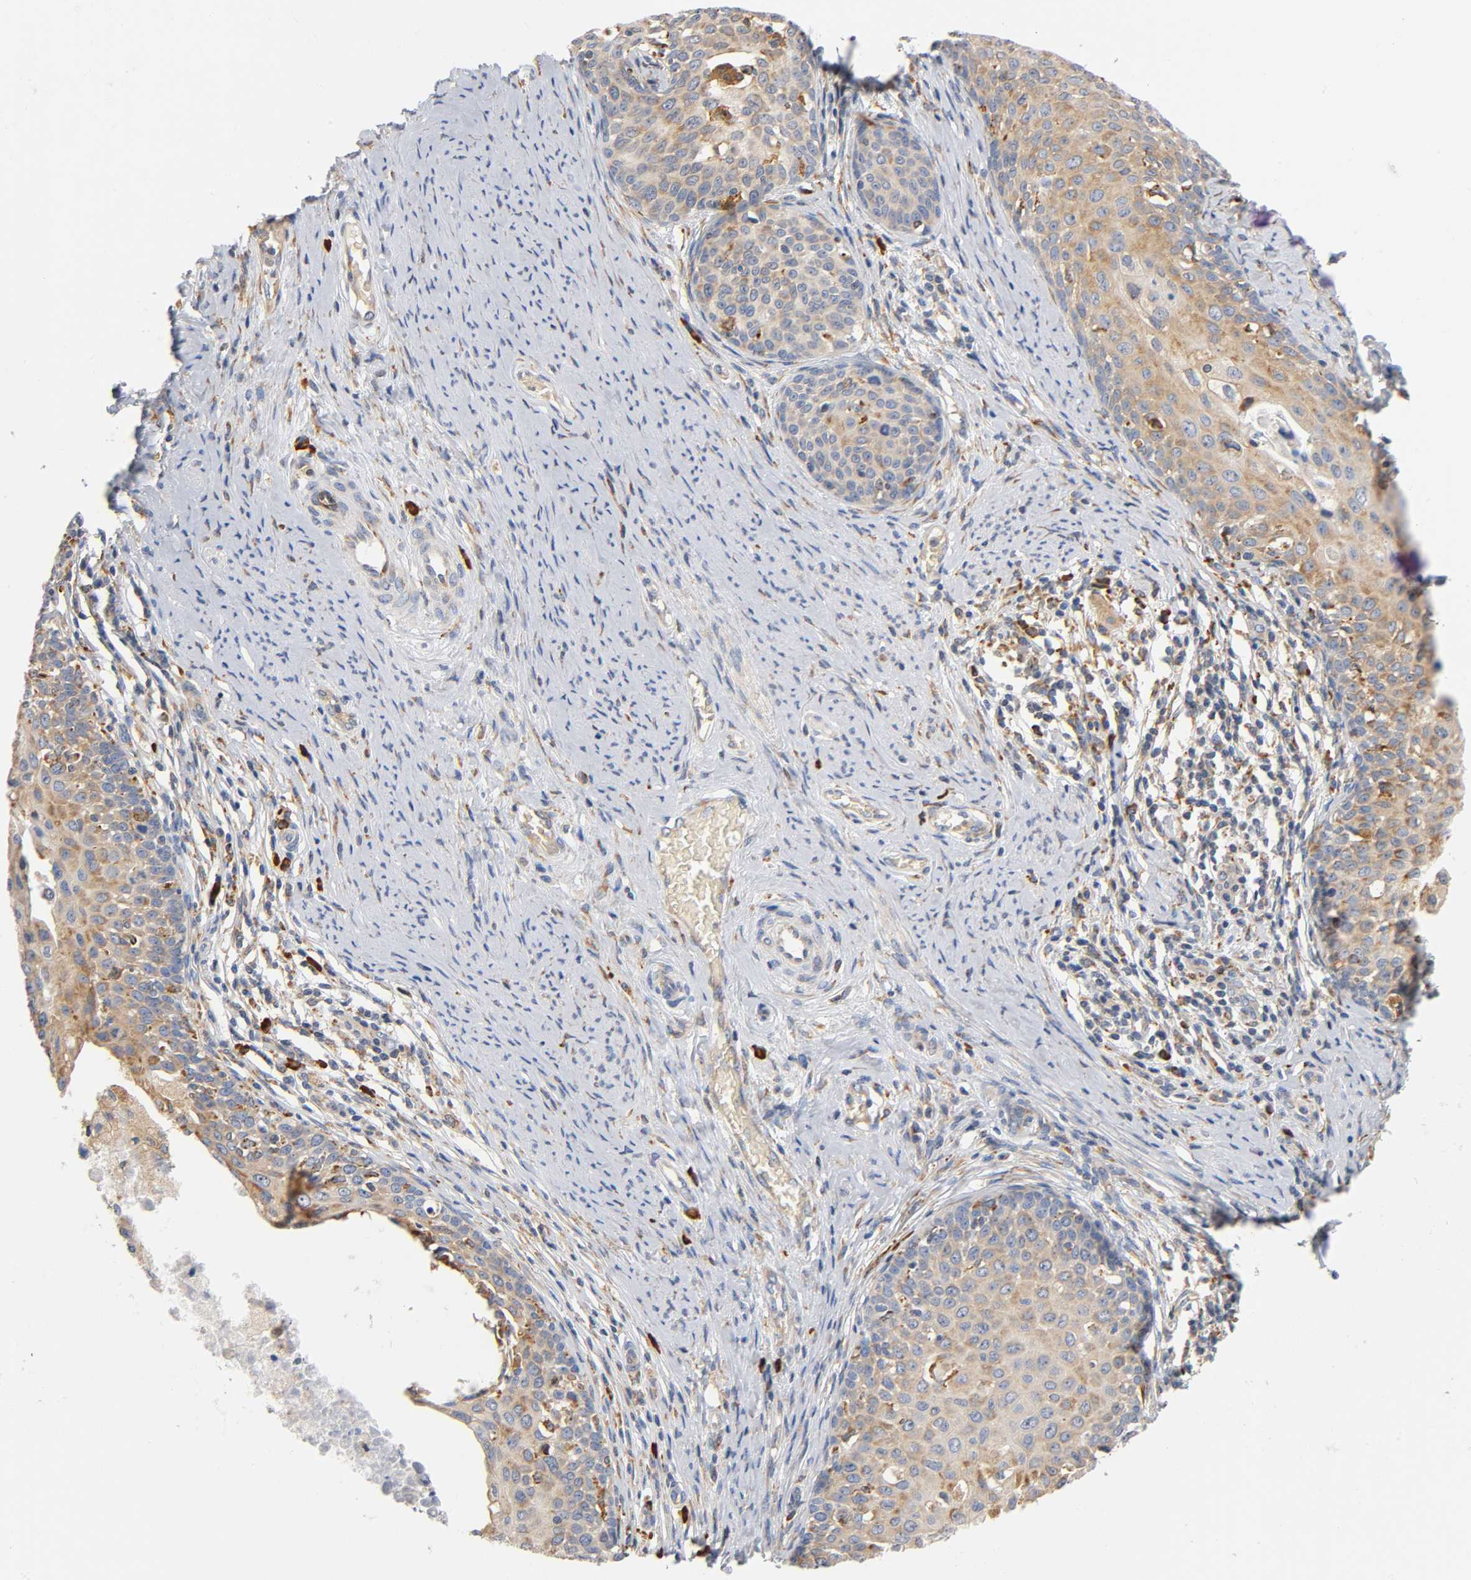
{"staining": {"intensity": "weak", "quantity": ">75%", "location": "cytoplasmic/membranous"}, "tissue": "cervical cancer", "cell_type": "Tumor cells", "image_type": "cancer", "snomed": [{"axis": "morphology", "description": "Squamous cell carcinoma, NOS"}, {"axis": "morphology", "description": "Adenocarcinoma, NOS"}, {"axis": "topography", "description": "Cervix"}], "caption": "This is an image of IHC staining of adenocarcinoma (cervical), which shows weak staining in the cytoplasmic/membranous of tumor cells.", "gene": "UCKL1", "patient": {"sex": "female", "age": 52}}